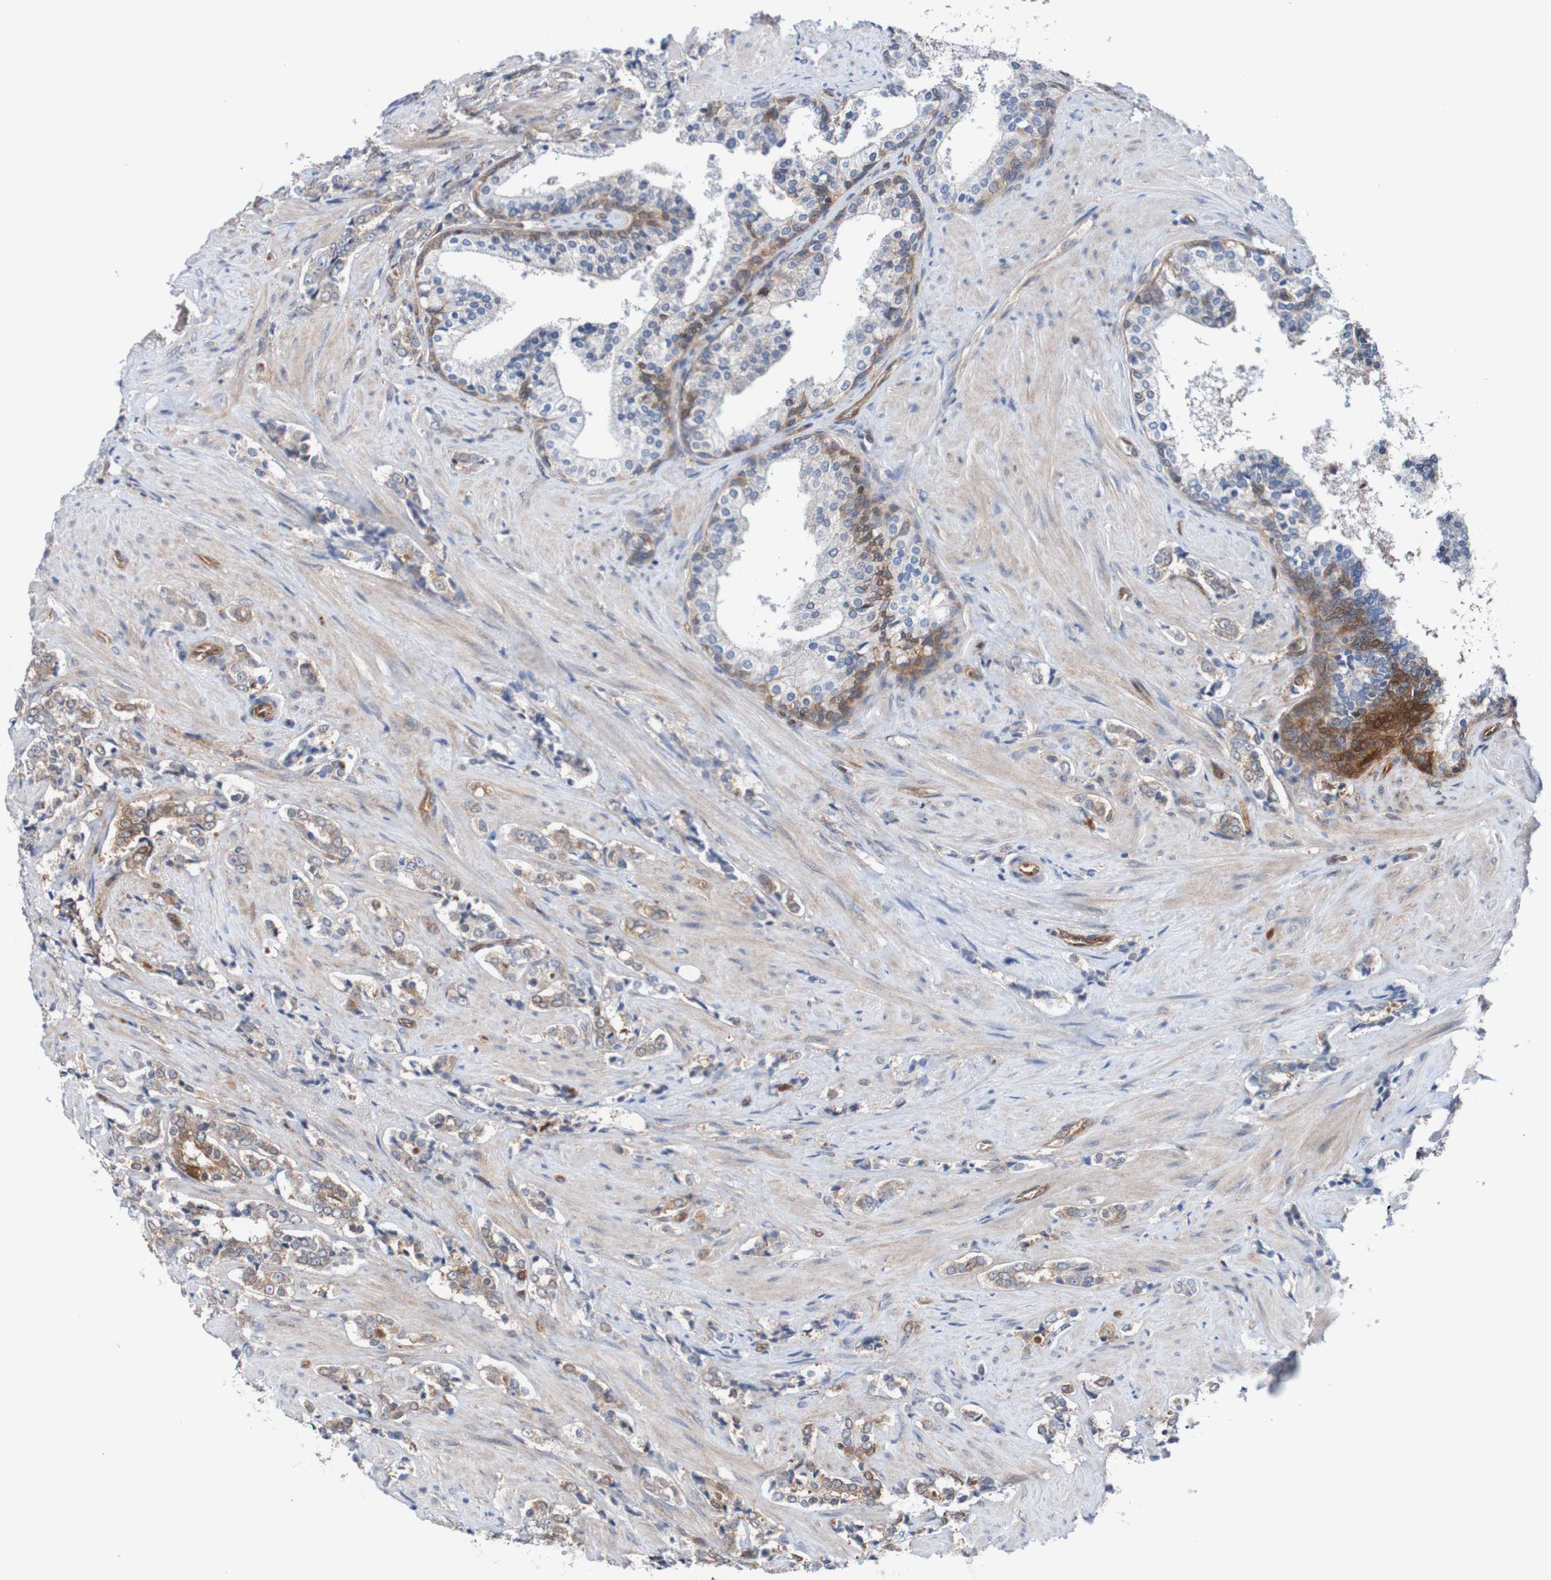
{"staining": {"intensity": "weak", "quantity": "25%-75%", "location": "cytoplasmic/membranous"}, "tissue": "prostate cancer", "cell_type": "Tumor cells", "image_type": "cancer", "snomed": [{"axis": "morphology", "description": "Adenocarcinoma, Low grade"}, {"axis": "topography", "description": "Prostate"}], "caption": "Weak cytoplasmic/membranous staining is appreciated in approximately 25%-75% of tumor cells in prostate cancer (low-grade adenocarcinoma).", "gene": "RIGI", "patient": {"sex": "male", "age": 60}}